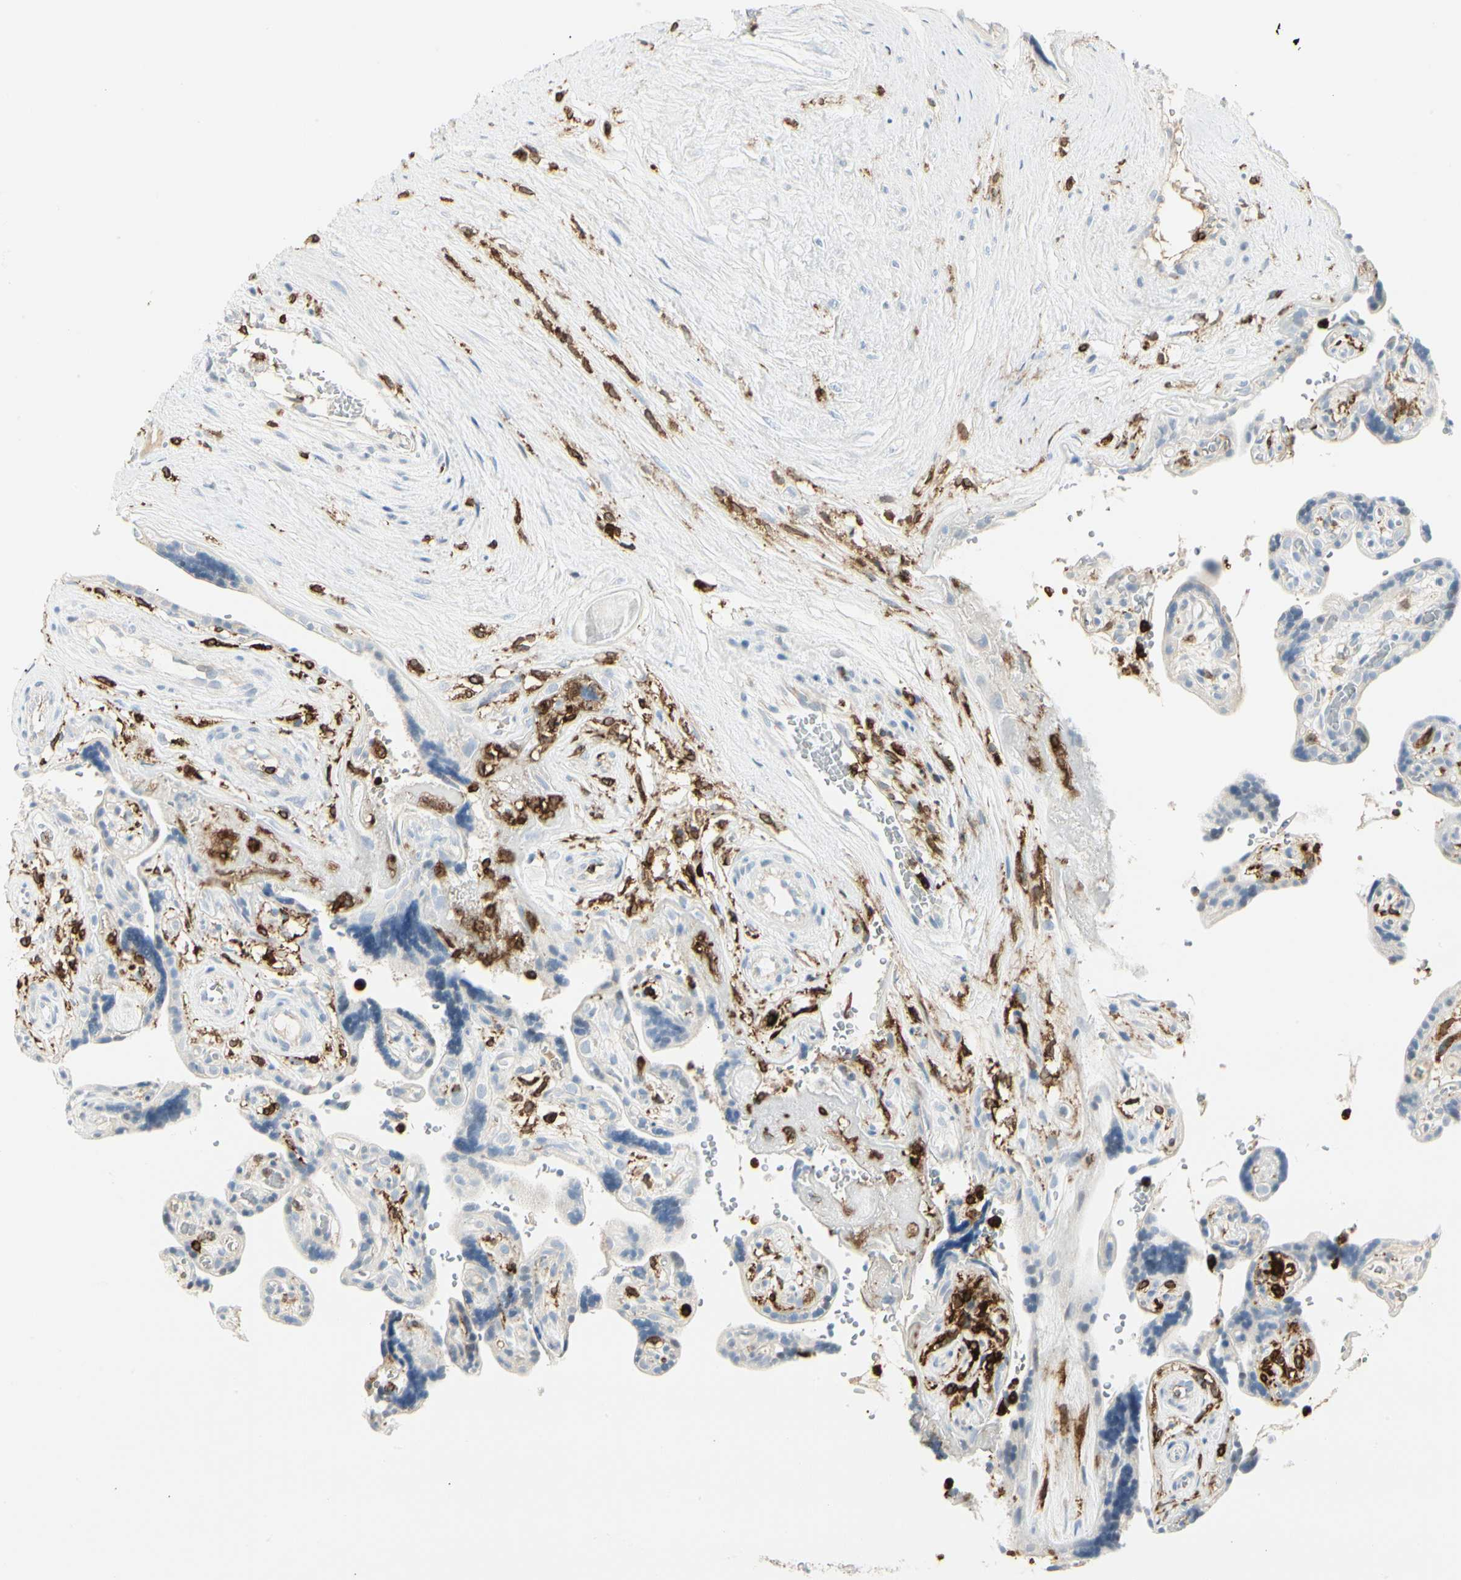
{"staining": {"intensity": "negative", "quantity": "none", "location": "none"}, "tissue": "placenta", "cell_type": "Decidual cells", "image_type": "normal", "snomed": [{"axis": "morphology", "description": "Normal tissue, NOS"}, {"axis": "topography", "description": "Placenta"}], "caption": "This is an IHC histopathology image of benign human placenta. There is no staining in decidual cells.", "gene": "ITGB2", "patient": {"sex": "female", "age": 30}}